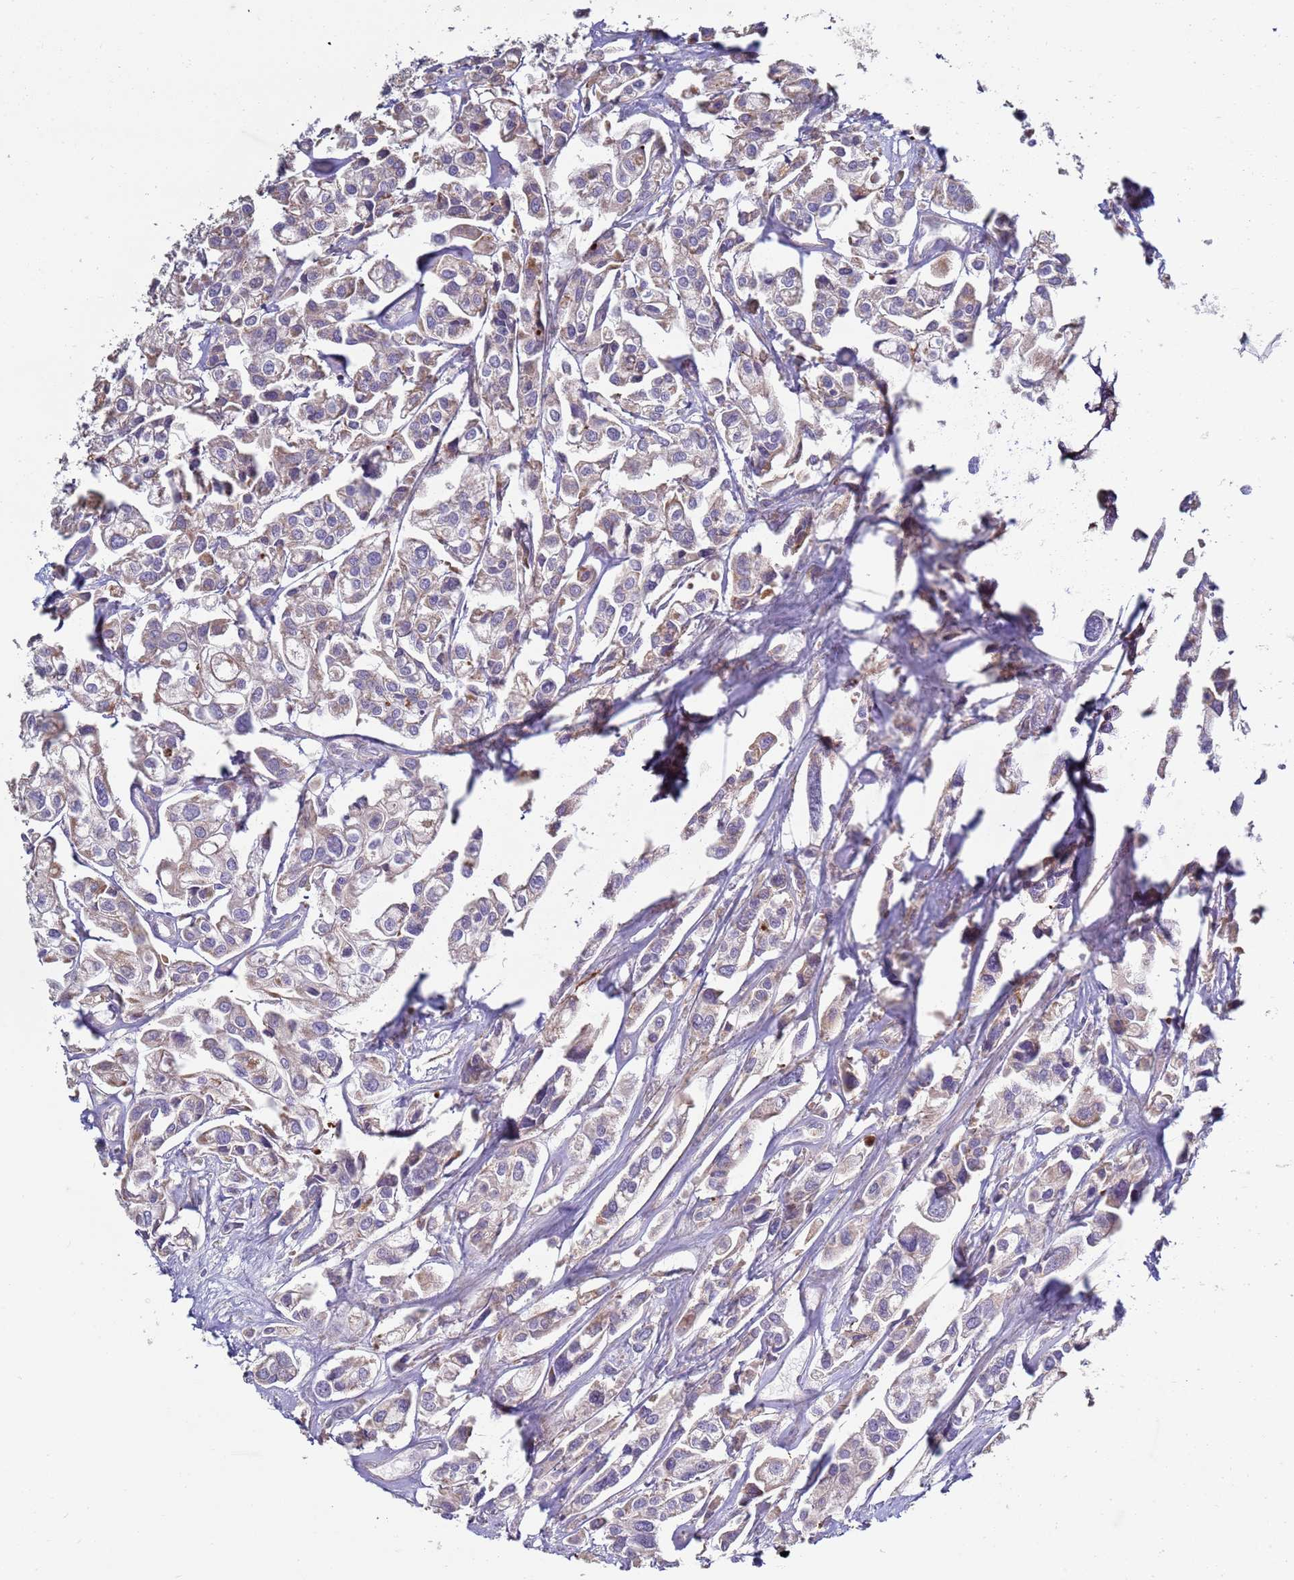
{"staining": {"intensity": "weak", "quantity": "25%-75%", "location": "cytoplasmic/membranous"}, "tissue": "urothelial cancer", "cell_type": "Tumor cells", "image_type": "cancer", "snomed": [{"axis": "morphology", "description": "Urothelial carcinoma, High grade"}, {"axis": "topography", "description": "Urinary bladder"}], "caption": "The immunohistochemical stain shows weak cytoplasmic/membranous positivity in tumor cells of urothelial carcinoma (high-grade) tissue.", "gene": "DIP2B", "patient": {"sex": "male", "age": 67}}